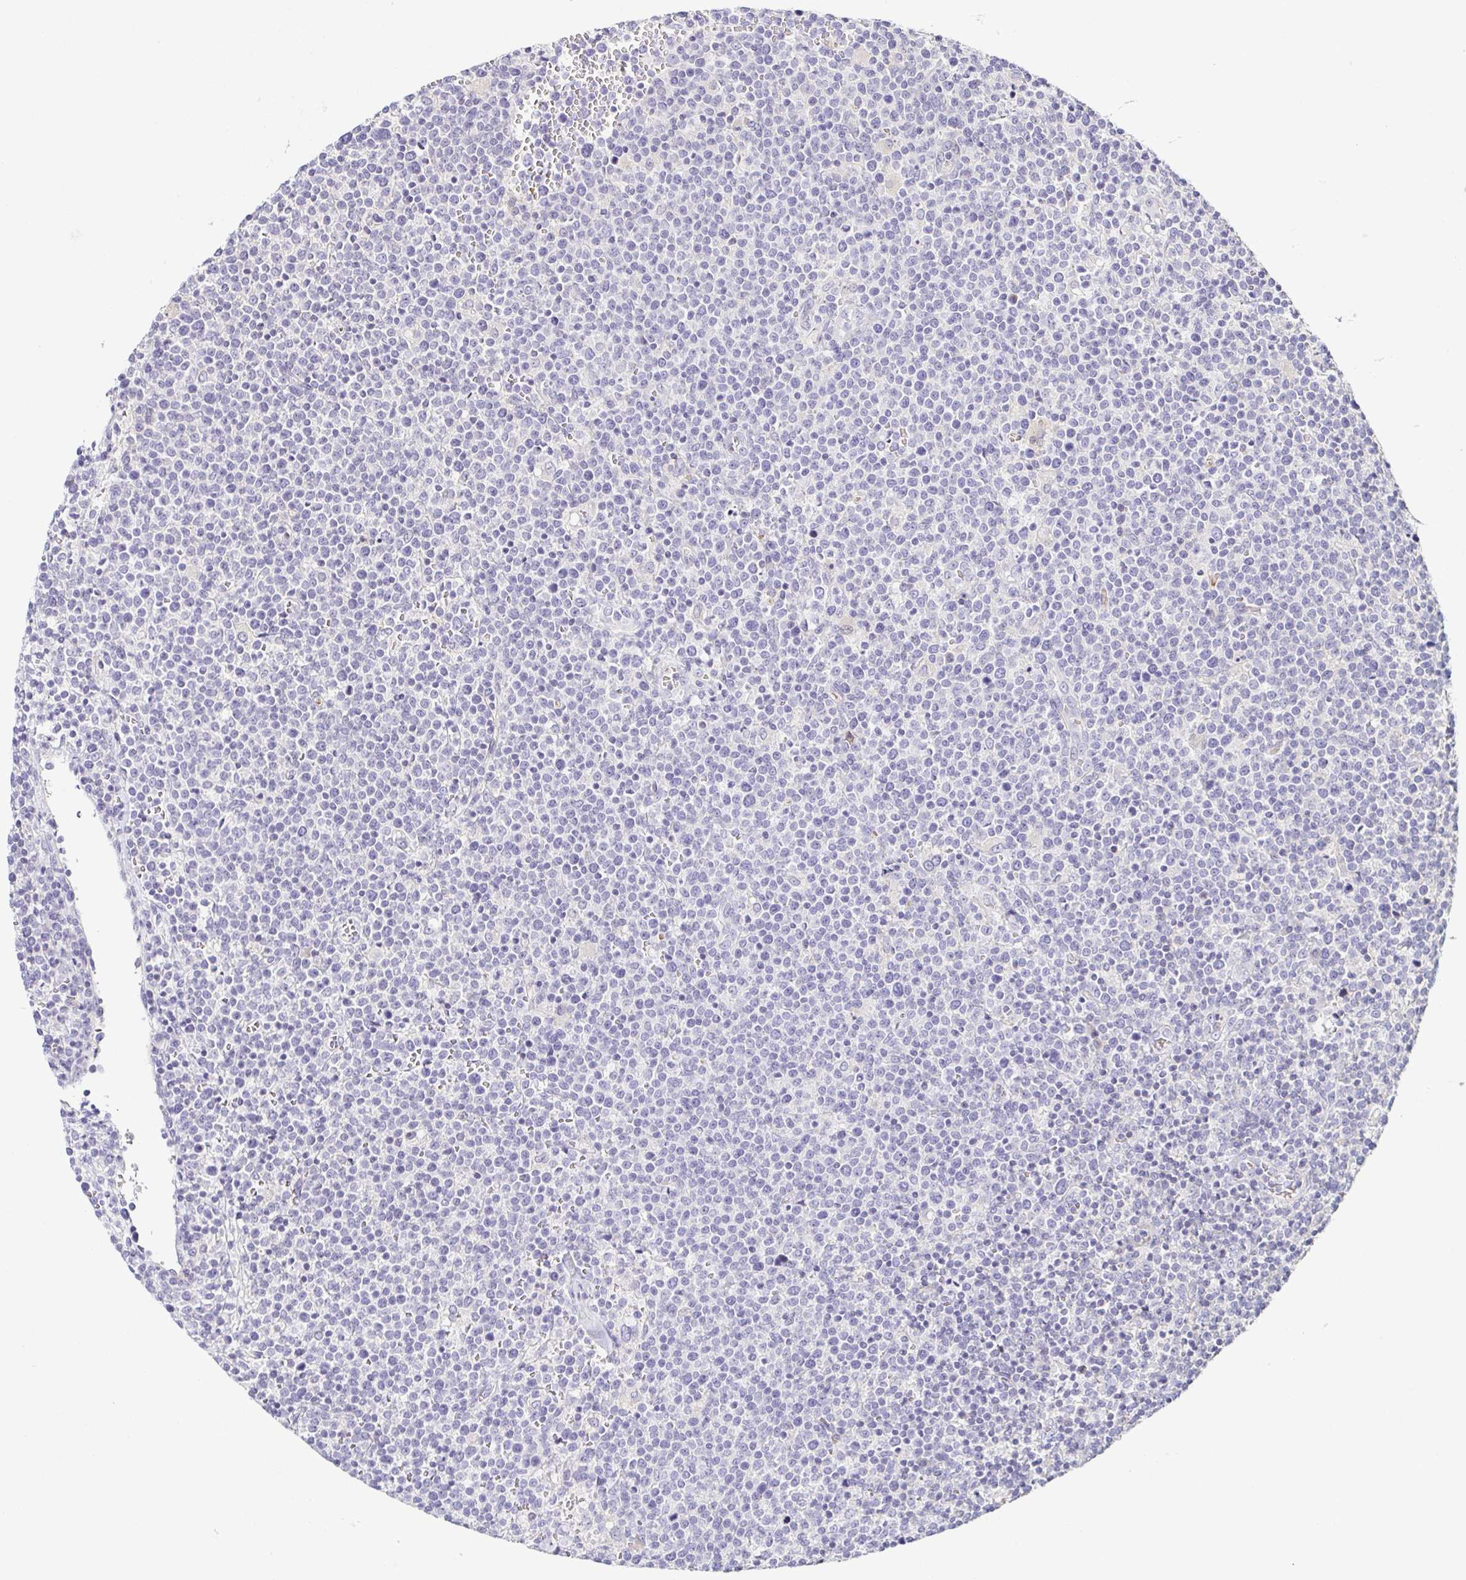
{"staining": {"intensity": "negative", "quantity": "none", "location": "none"}, "tissue": "lymphoma", "cell_type": "Tumor cells", "image_type": "cancer", "snomed": [{"axis": "morphology", "description": "Malignant lymphoma, non-Hodgkin's type, High grade"}, {"axis": "topography", "description": "Lymph node"}], "caption": "Human lymphoma stained for a protein using IHC displays no expression in tumor cells.", "gene": "FAM162B", "patient": {"sex": "male", "age": 61}}